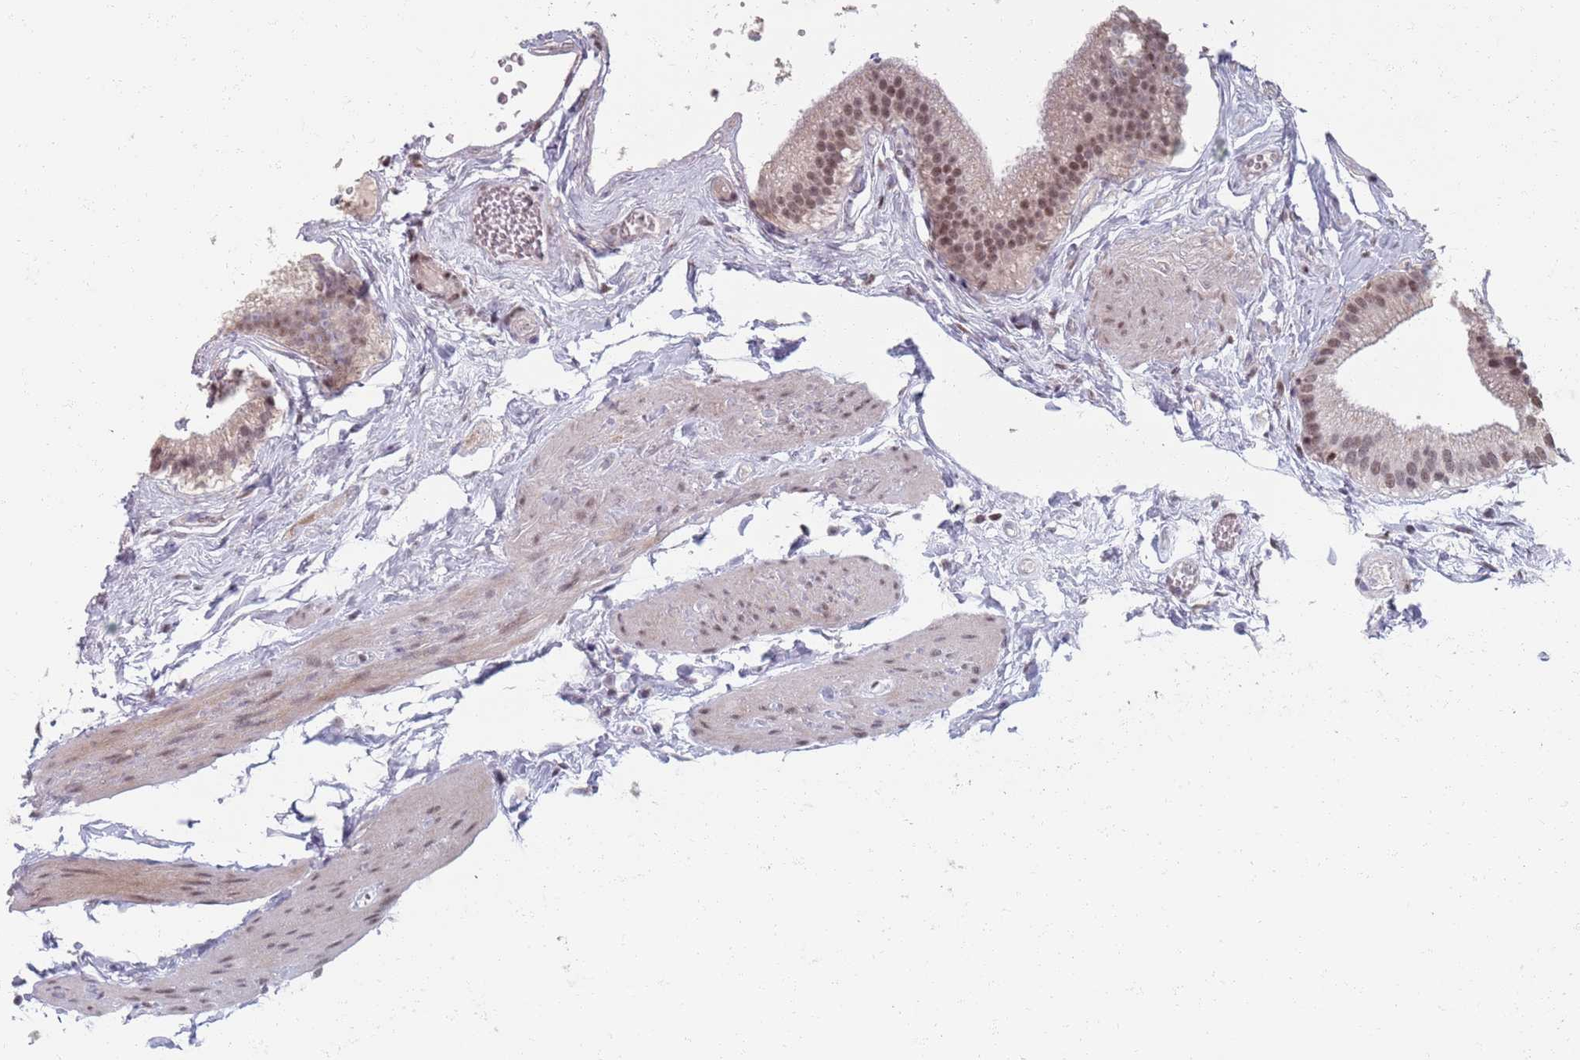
{"staining": {"intensity": "moderate", "quantity": "<25%", "location": "nuclear"}, "tissue": "gallbladder", "cell_type": "Glandular cells", "image_type": "normal", "snomed": [{"axis": "morphology", "description": "Normal tissue, NOS"}, {"axis": "topography", "description": "Gallbladder"}], "caption": "The immunohistochemical stain shows moderate nuclear expression in glandular cells of unremarkable gallbladder.", "gene": "SAMD1", "patient": {"sex": "female", "age": 54}}